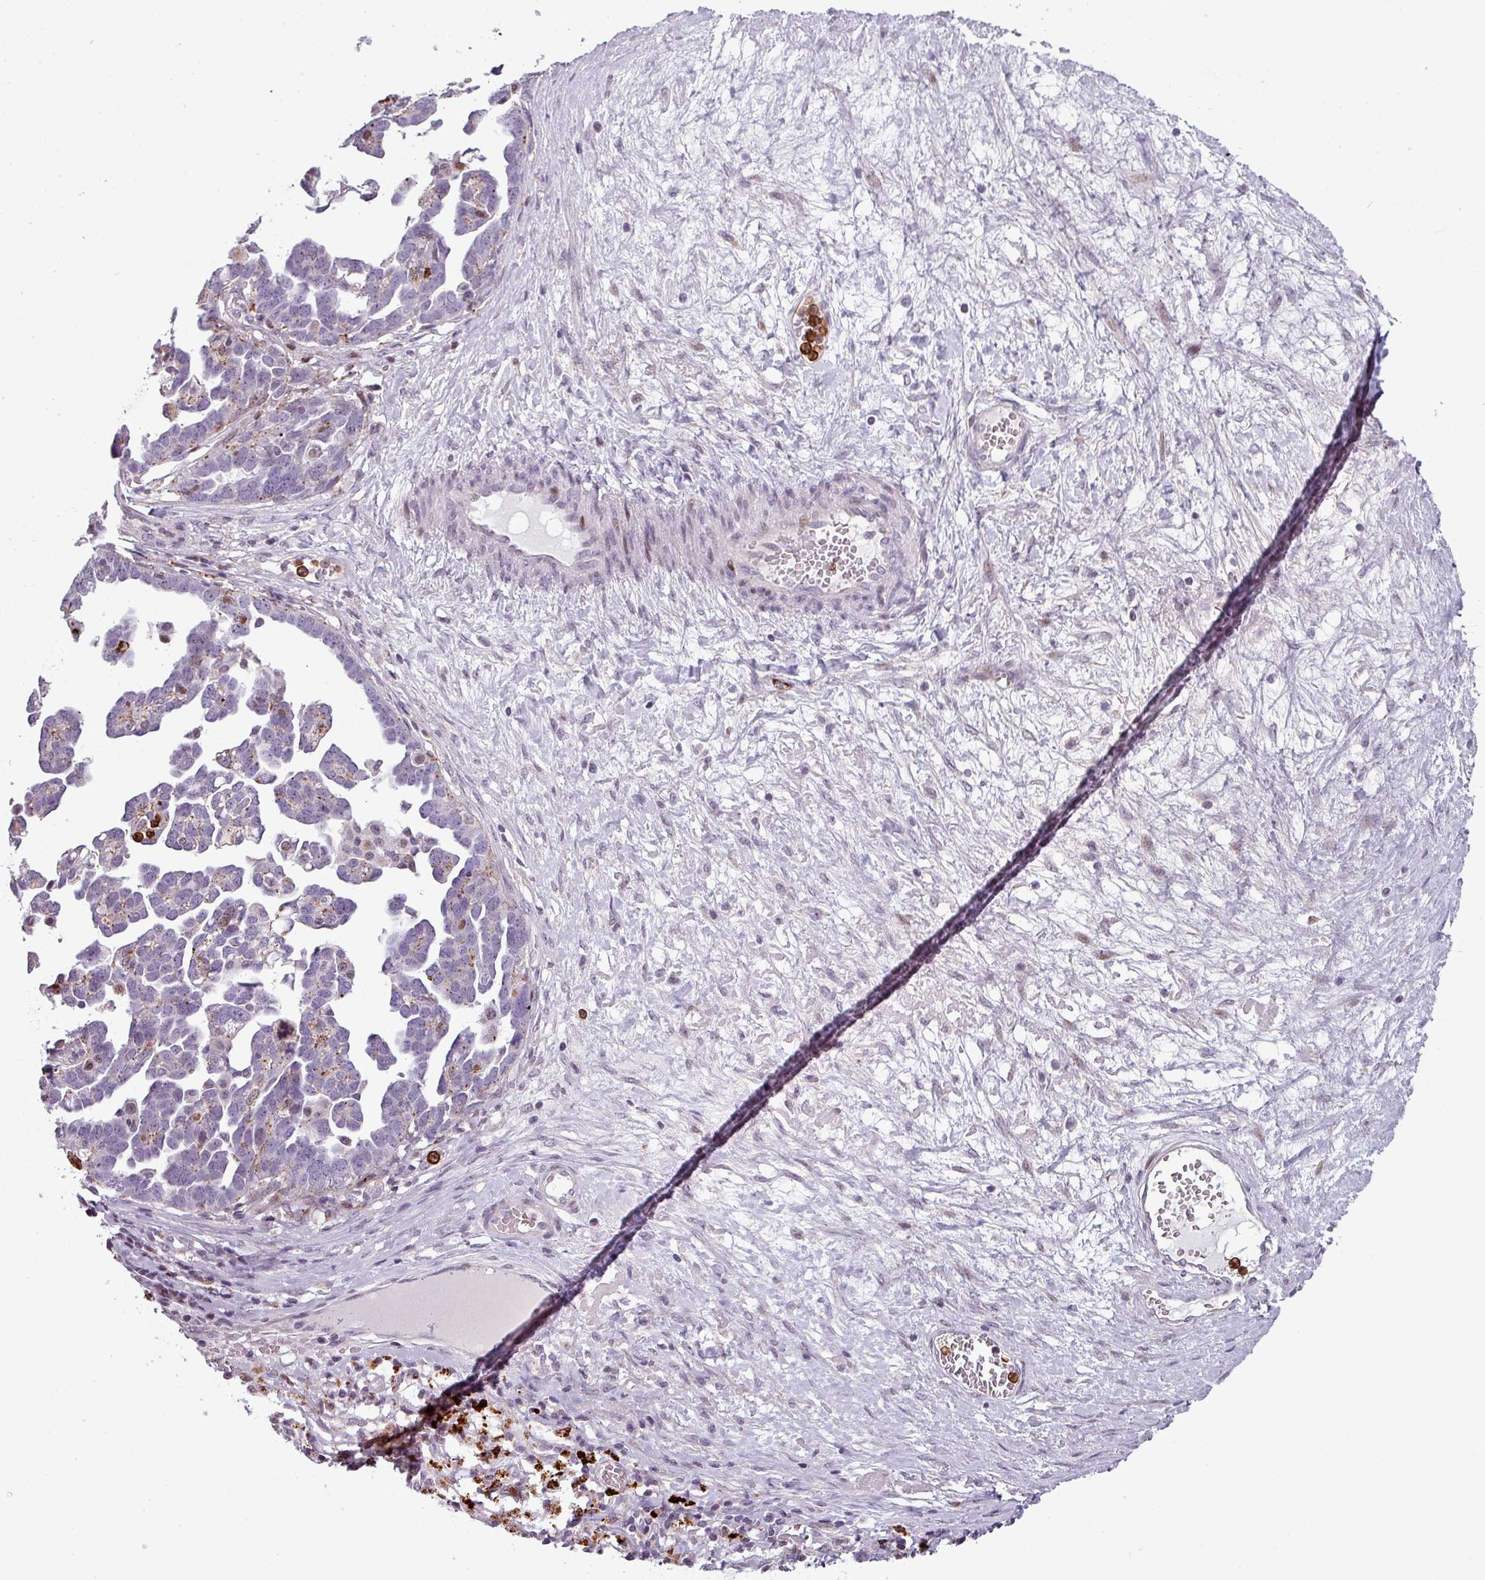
{"staining": {"intensity": "negative", "quantity": "none", "location": "none"}, "tissue": "ovarian cancer", "cell_type": "Tumor cells", "image_type": "cancer", "snomed": [{"axis": "morphology", "description": "Cystadenocarcinoma, serous, NOS"}, {"axis": "topography", "description": "Ovary"}], "caption": "Serous cystadenocarcinoma (ovarian) was stained to show a protein in brown. There is no significant expression in tumor cells.", "gene": "TMEFF1", "patient": {"sex": "female", "age": 54}}